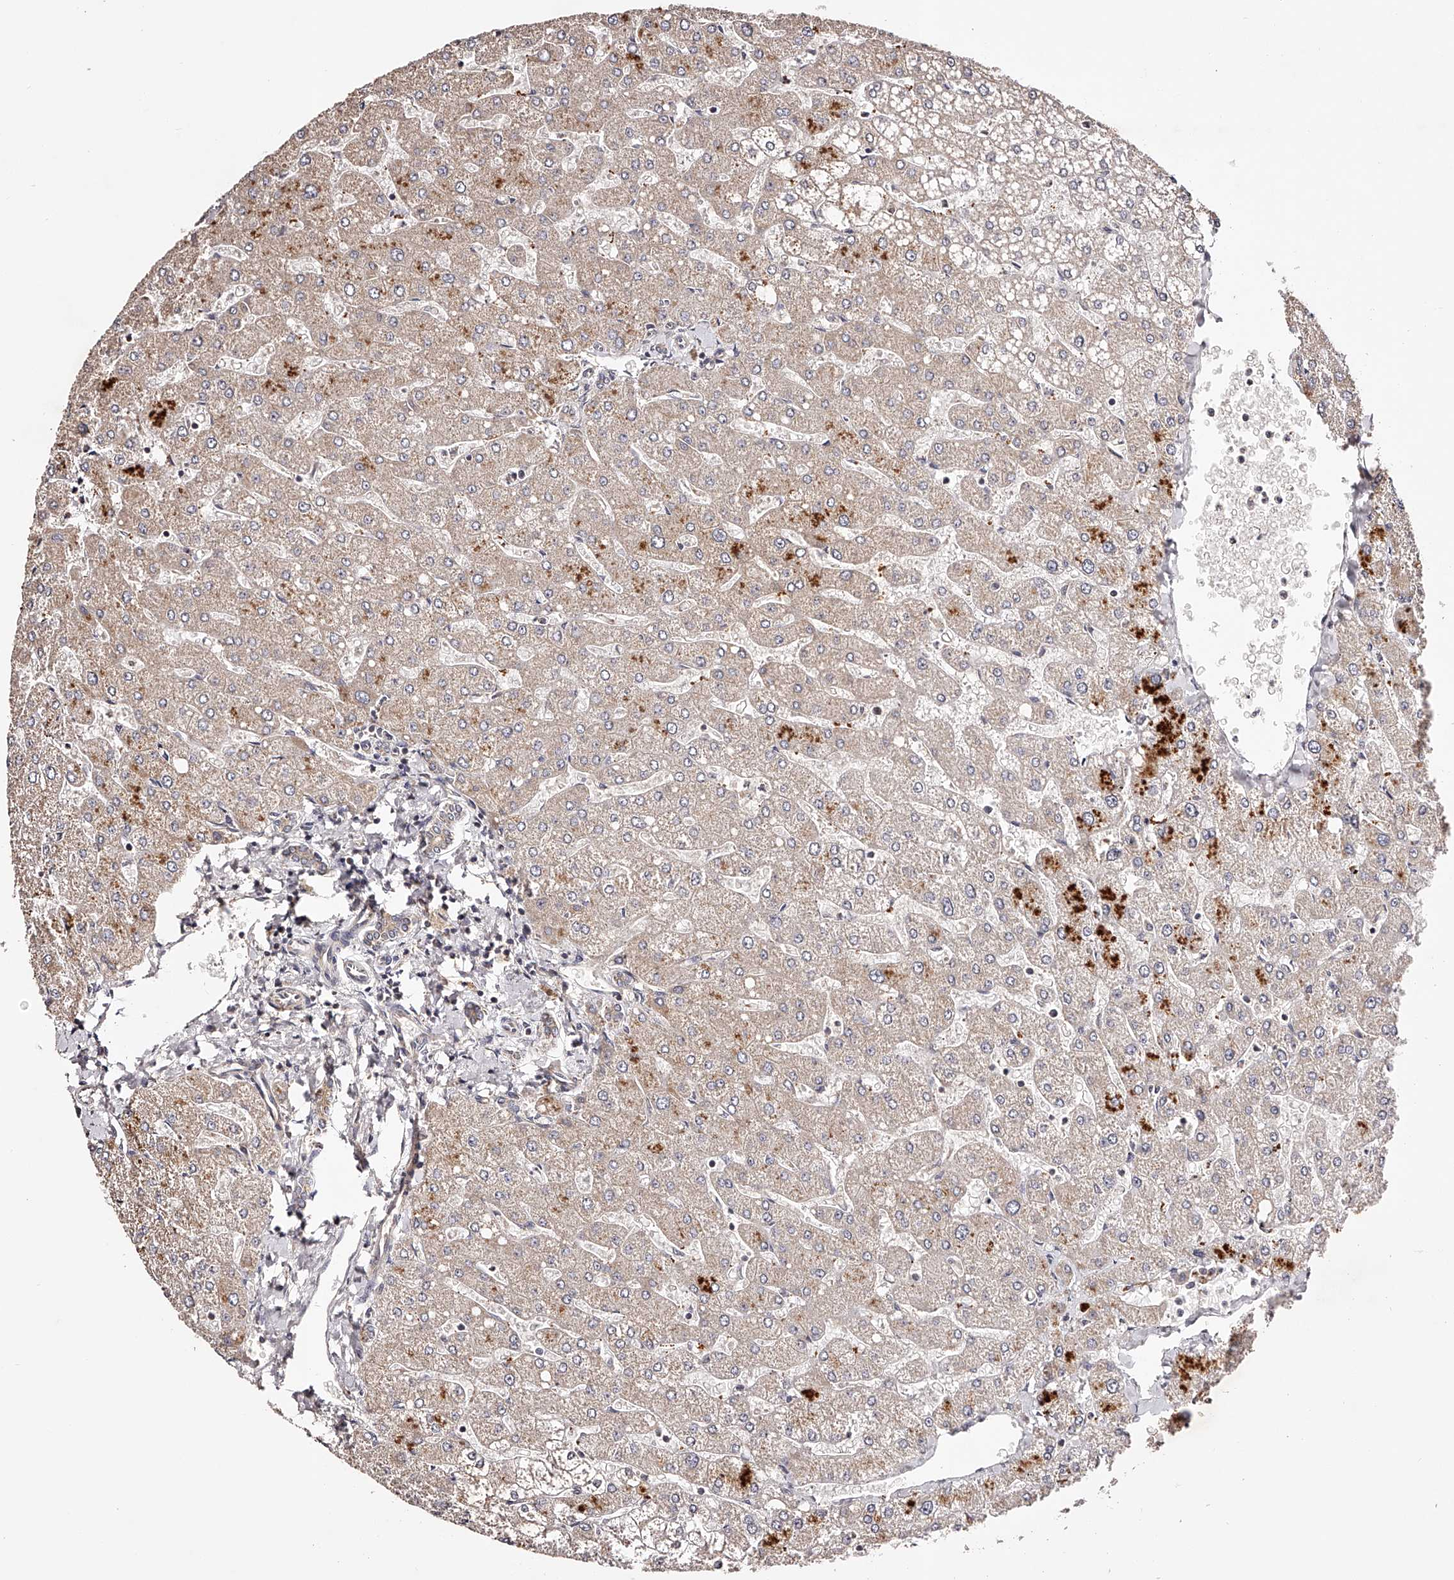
{"staining": {"intensity": "weak", "quantity": "25%-75%", "location": "cytoplasmic/membranous"}, "tissue": "liver", "cell_type": "Cholangiocytes", "image_type": "normal", "snomed": [{"axis": "morphology", "description": "Normal tissue, NOS"}, {"axis": "topography", "description": "Liver"}], "caption": "High-magnification brightfield microscopy of benign liver stained with DAB (3,3'-diaminobenzidine) (brown) and counterstained with hematoxylin (blue). cholangiocytes exhibit weak cytoplasmic/membranous positivity is appreciated in approximately25%-75% of cells.", "gene": "USP21", "patient": {"sex": "male", "age": 55}}